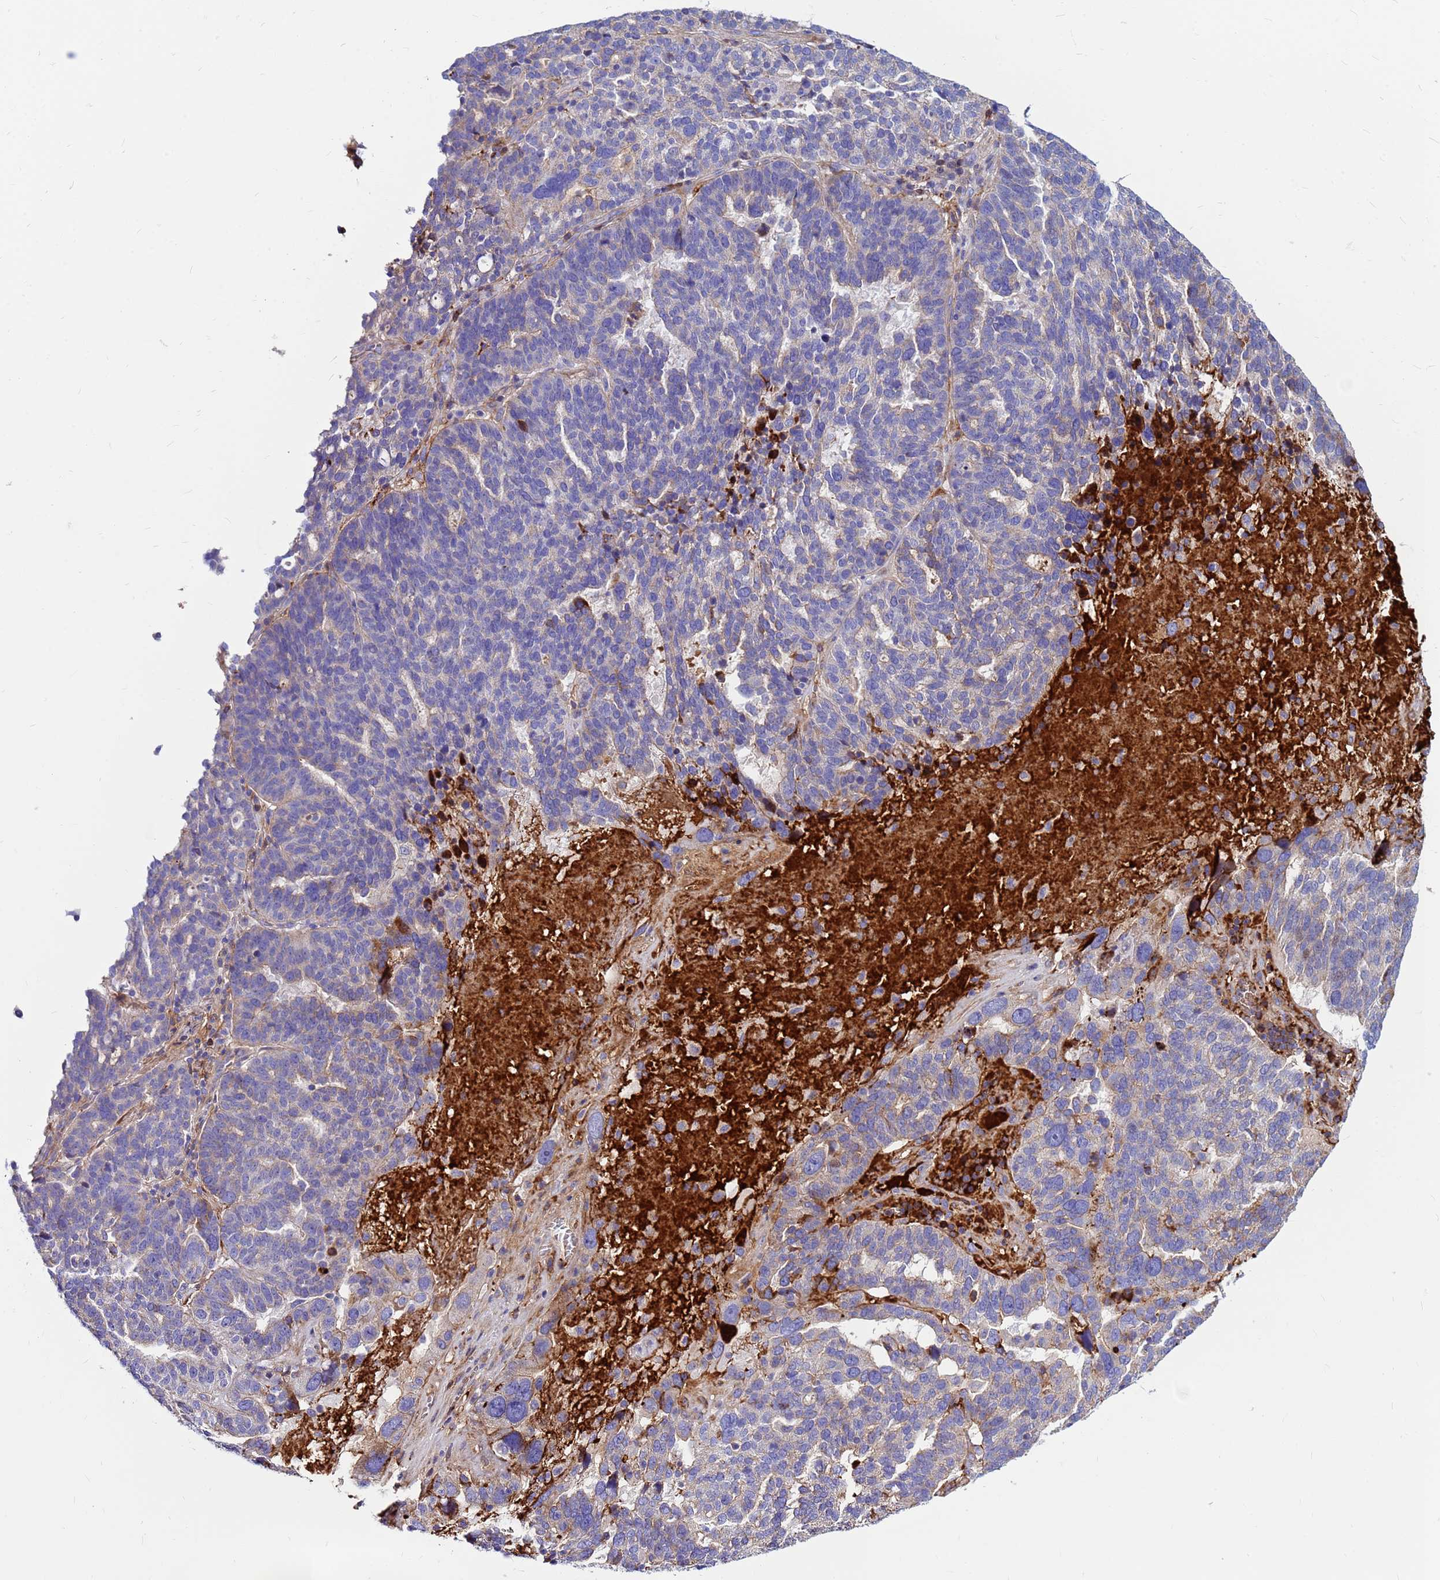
{"staining": {"intensity": "weak", "quantity": "<25%", "location": "cytoplasmic/membranous"}, "tissue": "ovarian cancer", "cell_type": "Tumor cells", "image_type": "cancer", "snomed": [{"axis": "morphology", "description": "Cystadenocarcinoma, serous, NOS"}, {"axis": "topography", "description": "Ovary"}], "caption": "The micrograph displays no staining of tumor cells in serous cystadenocarcinoma (ovarian).", "gene": "CRHBP", "patient": {"sex": "female", "age": 59}}